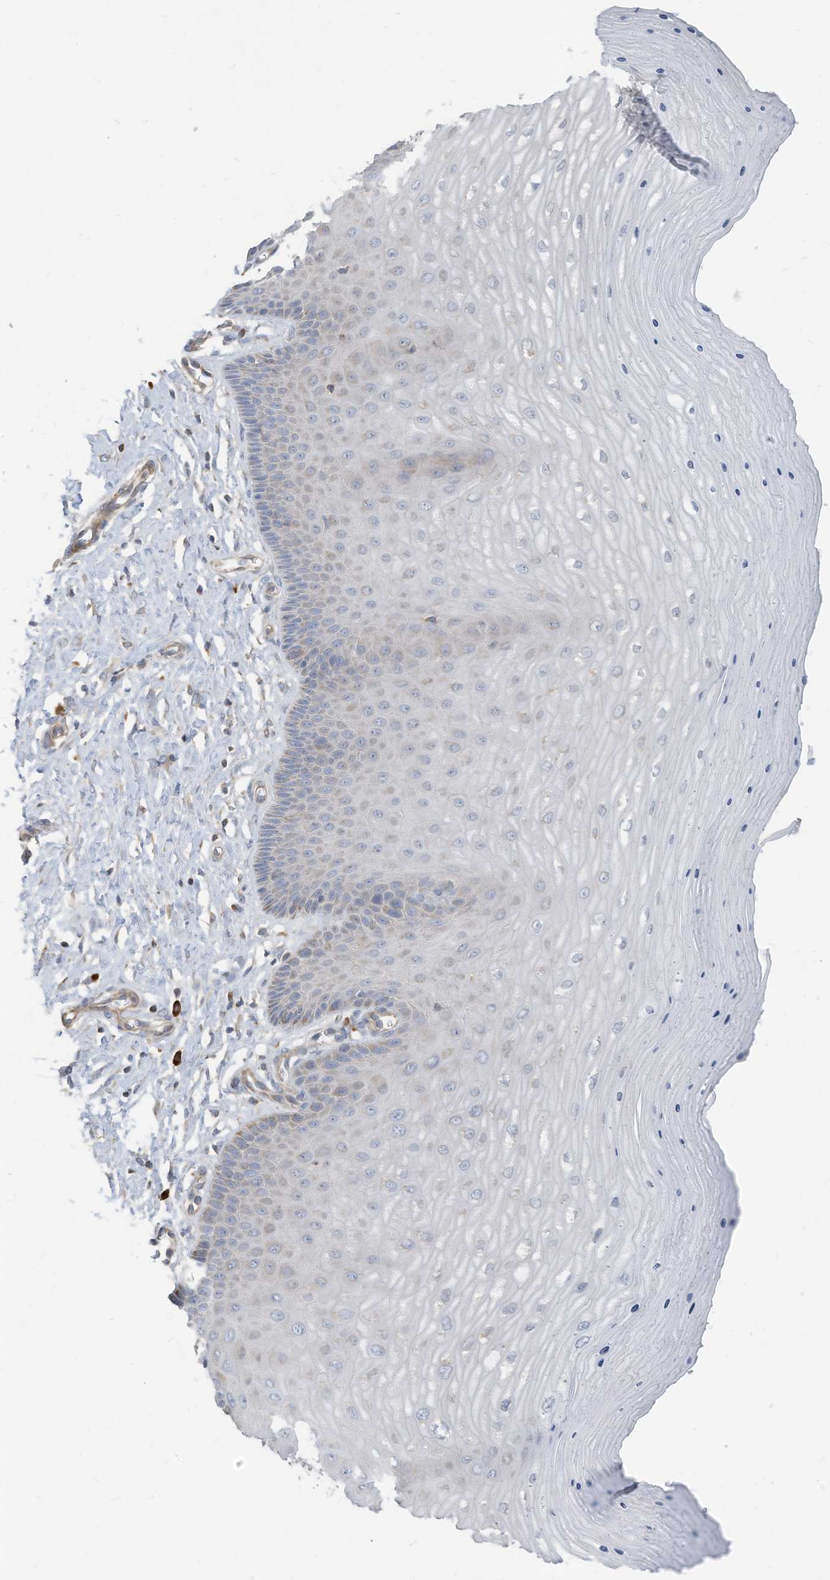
{"staining": {"intensity": "weak", "quantity": "<25%", "location": "cytoplasmic/membranous"}, "tissue": "cervix", "cell_type": "Squamous epithelial cells", "image_type": "normal", "snomed": [{"axis": "morphology", "description": "Normal tissue, NOS"}, {"axis": "topography", "description": "Cervix"}], "caption": "This is an IHC image of normal cervix. There is no staining in squamous epithelial cells.", "gene": "GTPBP2", "patient": {"sex": "female", "age": 55}}